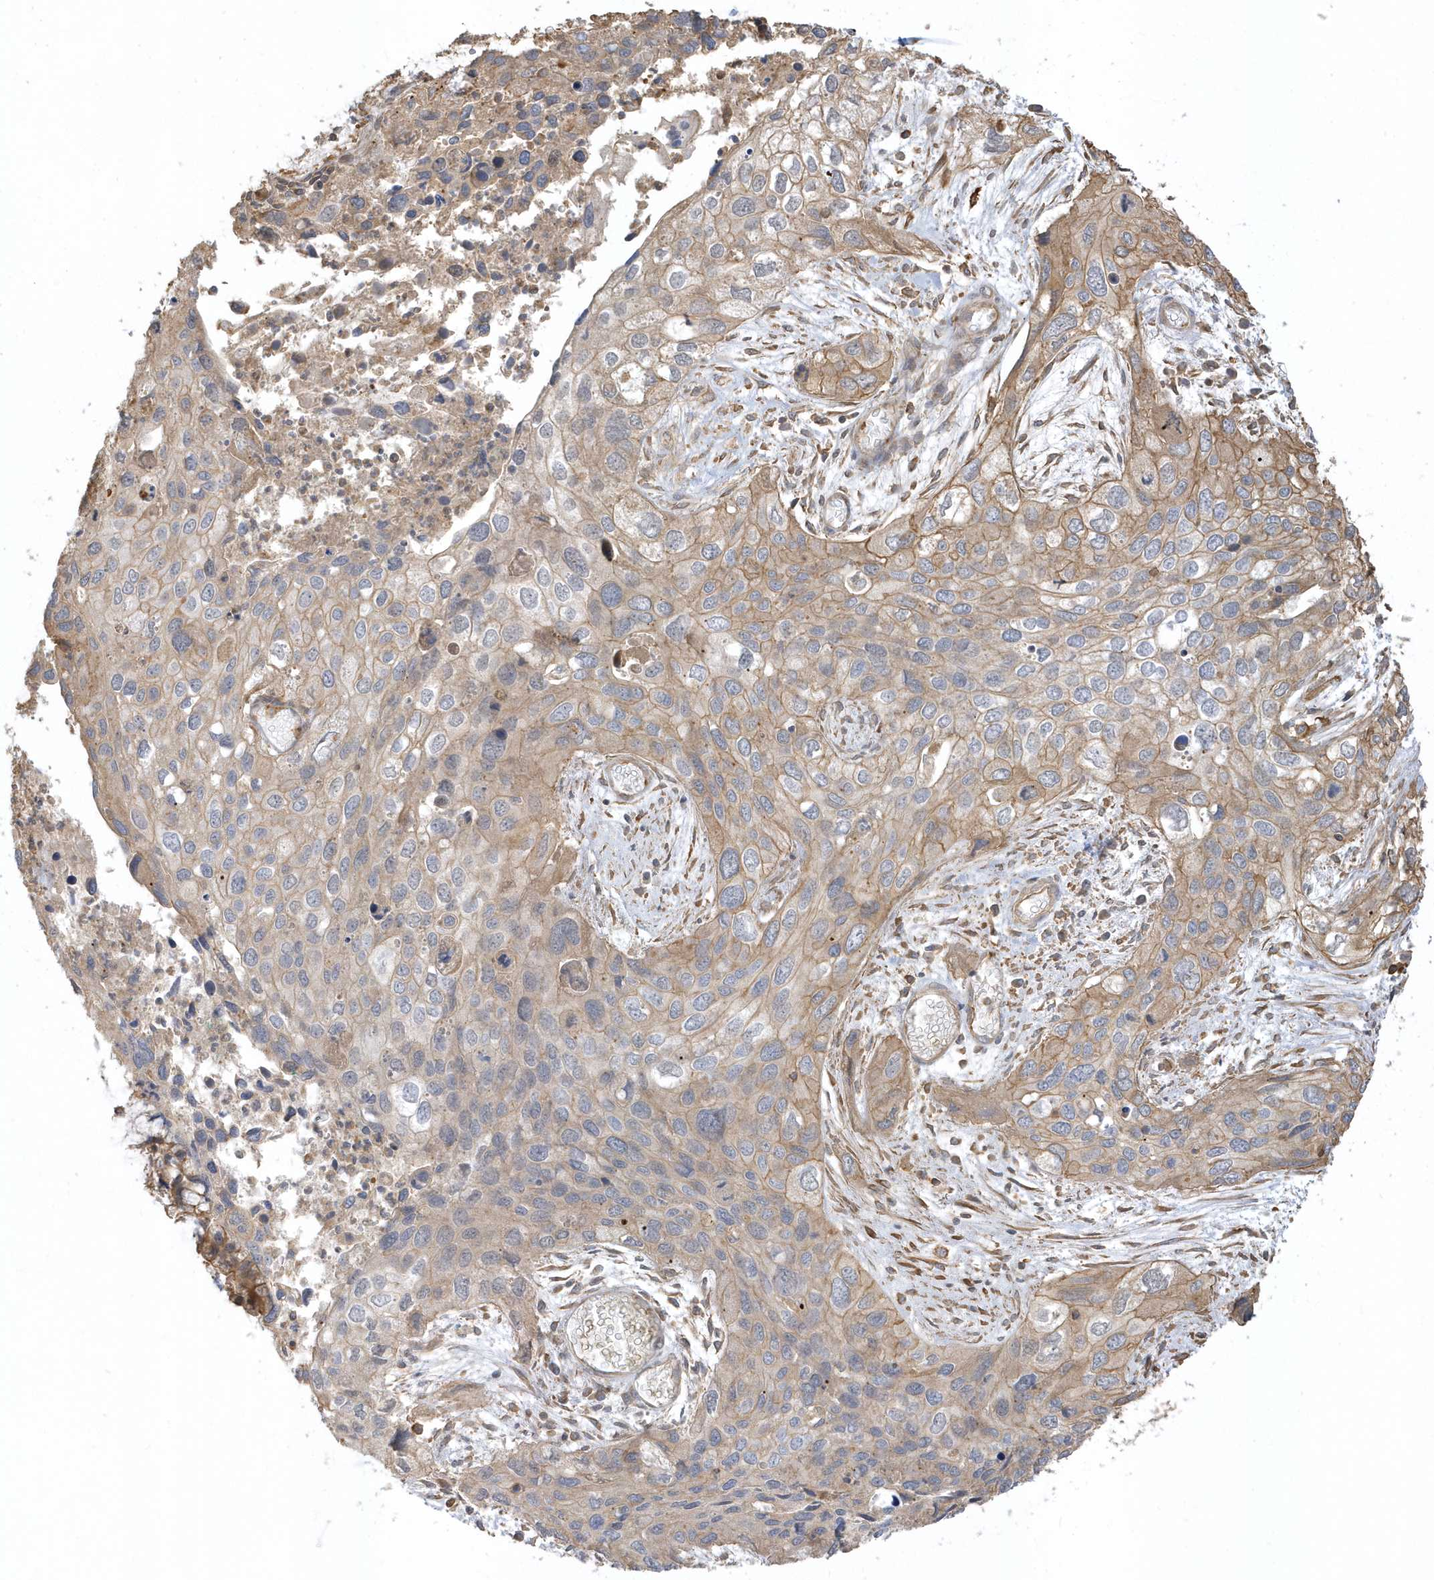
{"staining": {"intensity": "weak", "quantity": "25%-75%", "location": "cytoplasmic/membranous"}, "tissue": "cervical cancer", "cell_type": "Tumor cells", "image_type": "cancer", "snomed": [{"axis": "morphology", "description": "Squamous cell carcinoma, NOS"}, {"axis": "topography", "description": "Cervix"}], "caption": "DAB (3,3'-diaminobenzidine) immunohistochemical staining of human cervical cancer shows weak cytoplasmic/membranous protein expression in about 25%-75% of tumor cells.", "gene": "ZBTB8A", "patient": {"sex": "female", "age": 55}}